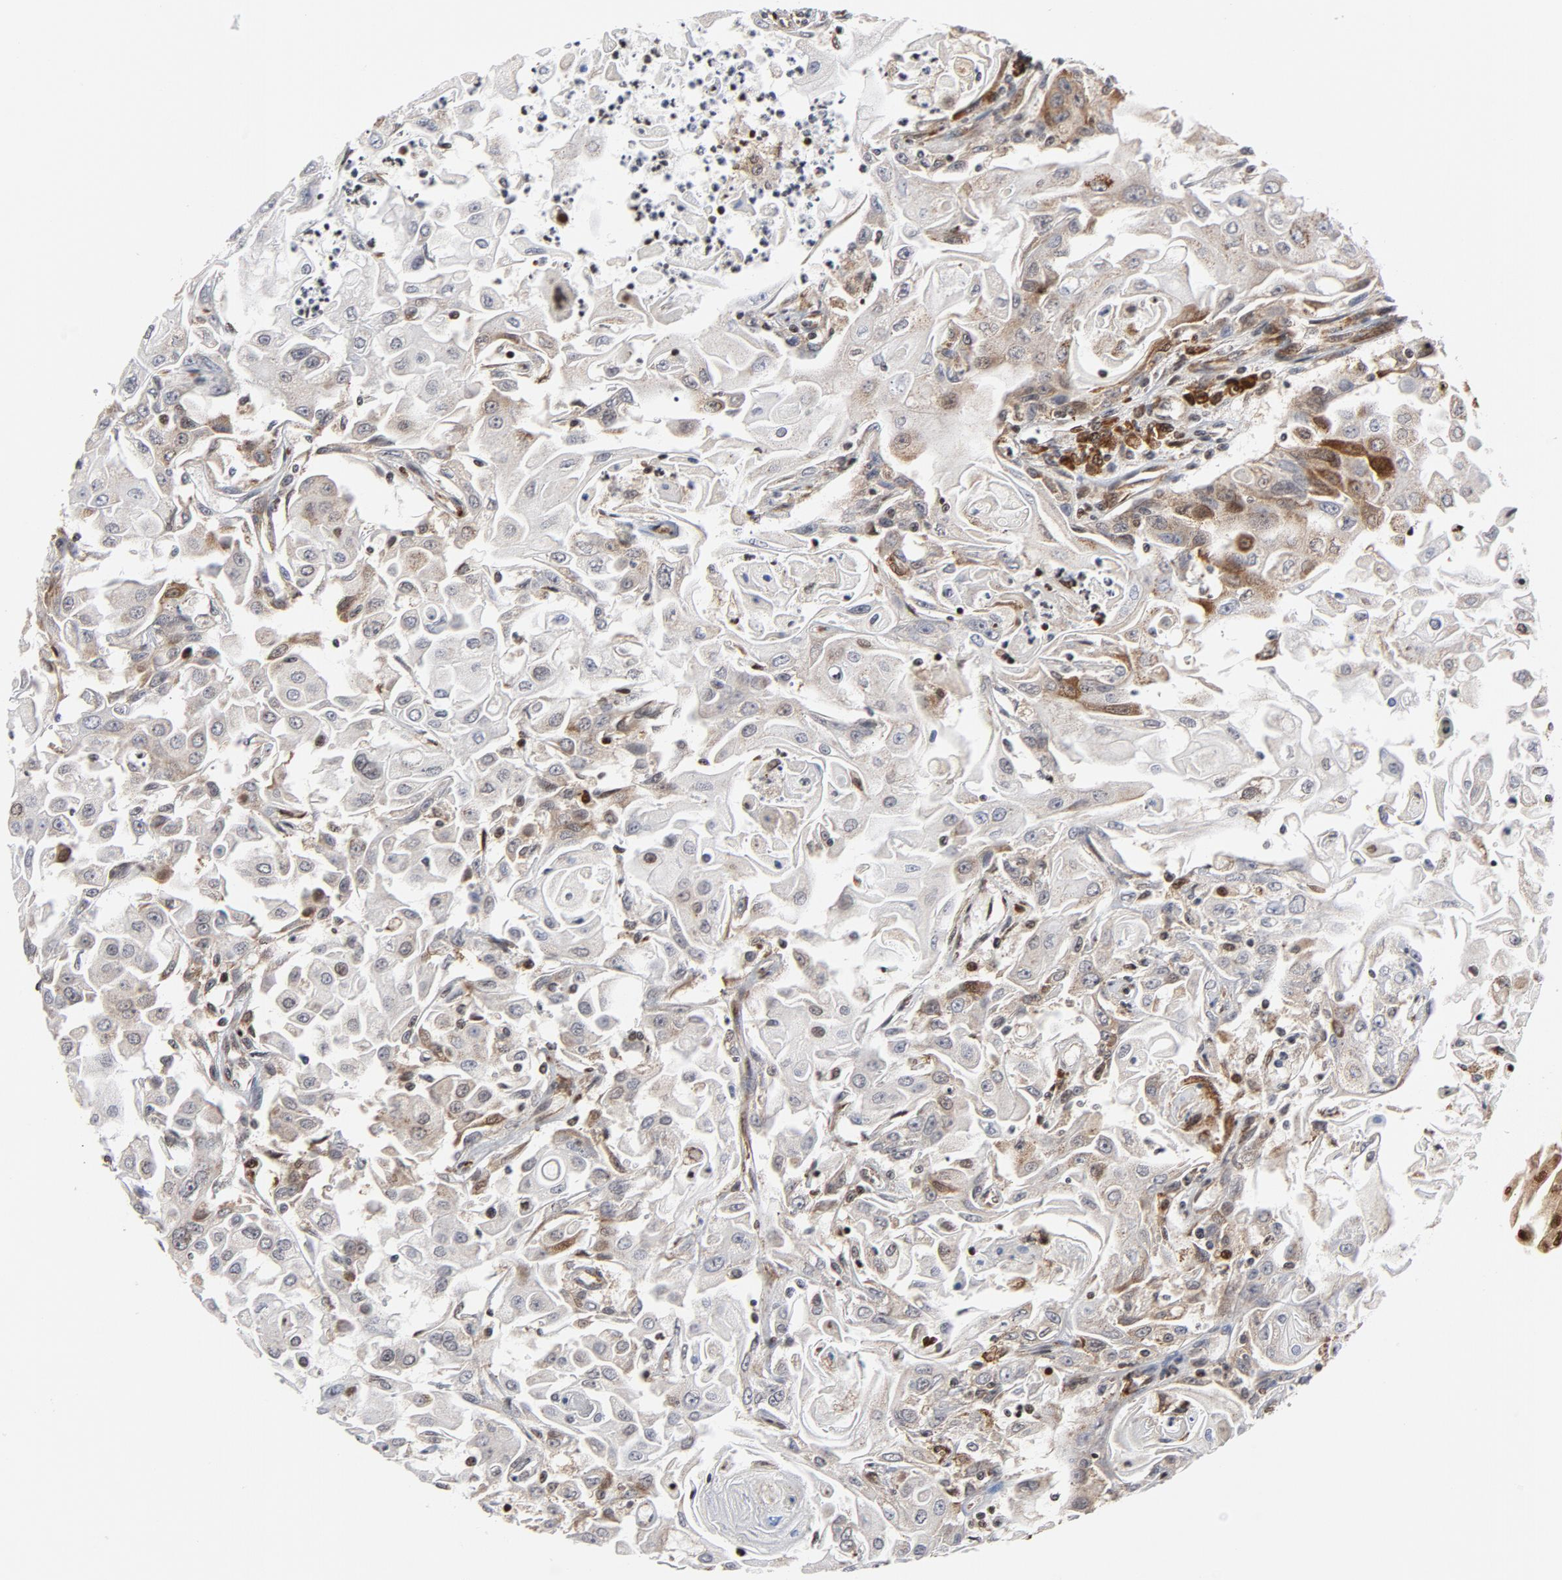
{"staining": {"intensity": "strong", "quantity": ">75%", "location": "cytoplasmic/membranous"}, "tissue": "head and neck cancer", "cell_type": "Tumor cells", "image_type": "cancer", "snomed": [{"axis": "morphology", "description": "Squamous cell carcinoma, NOS"}, {"axis": "topography", "description": "Oral tissue"}, {"axis": "topography", "description": "Head-Neck"}], "caption": "The histopathology image shows a brown stain indicating the presence of a protein in the cytoplasmic/membranous of tumor cells in head and neck squamous cell carcinoma. The protein is stained brown, and the nuclei are stained in blue (DAB IHC with brightfield microscopy, high magnification).", "gene": "CYCS", "patient": {"sex": "female", "age": 76}}